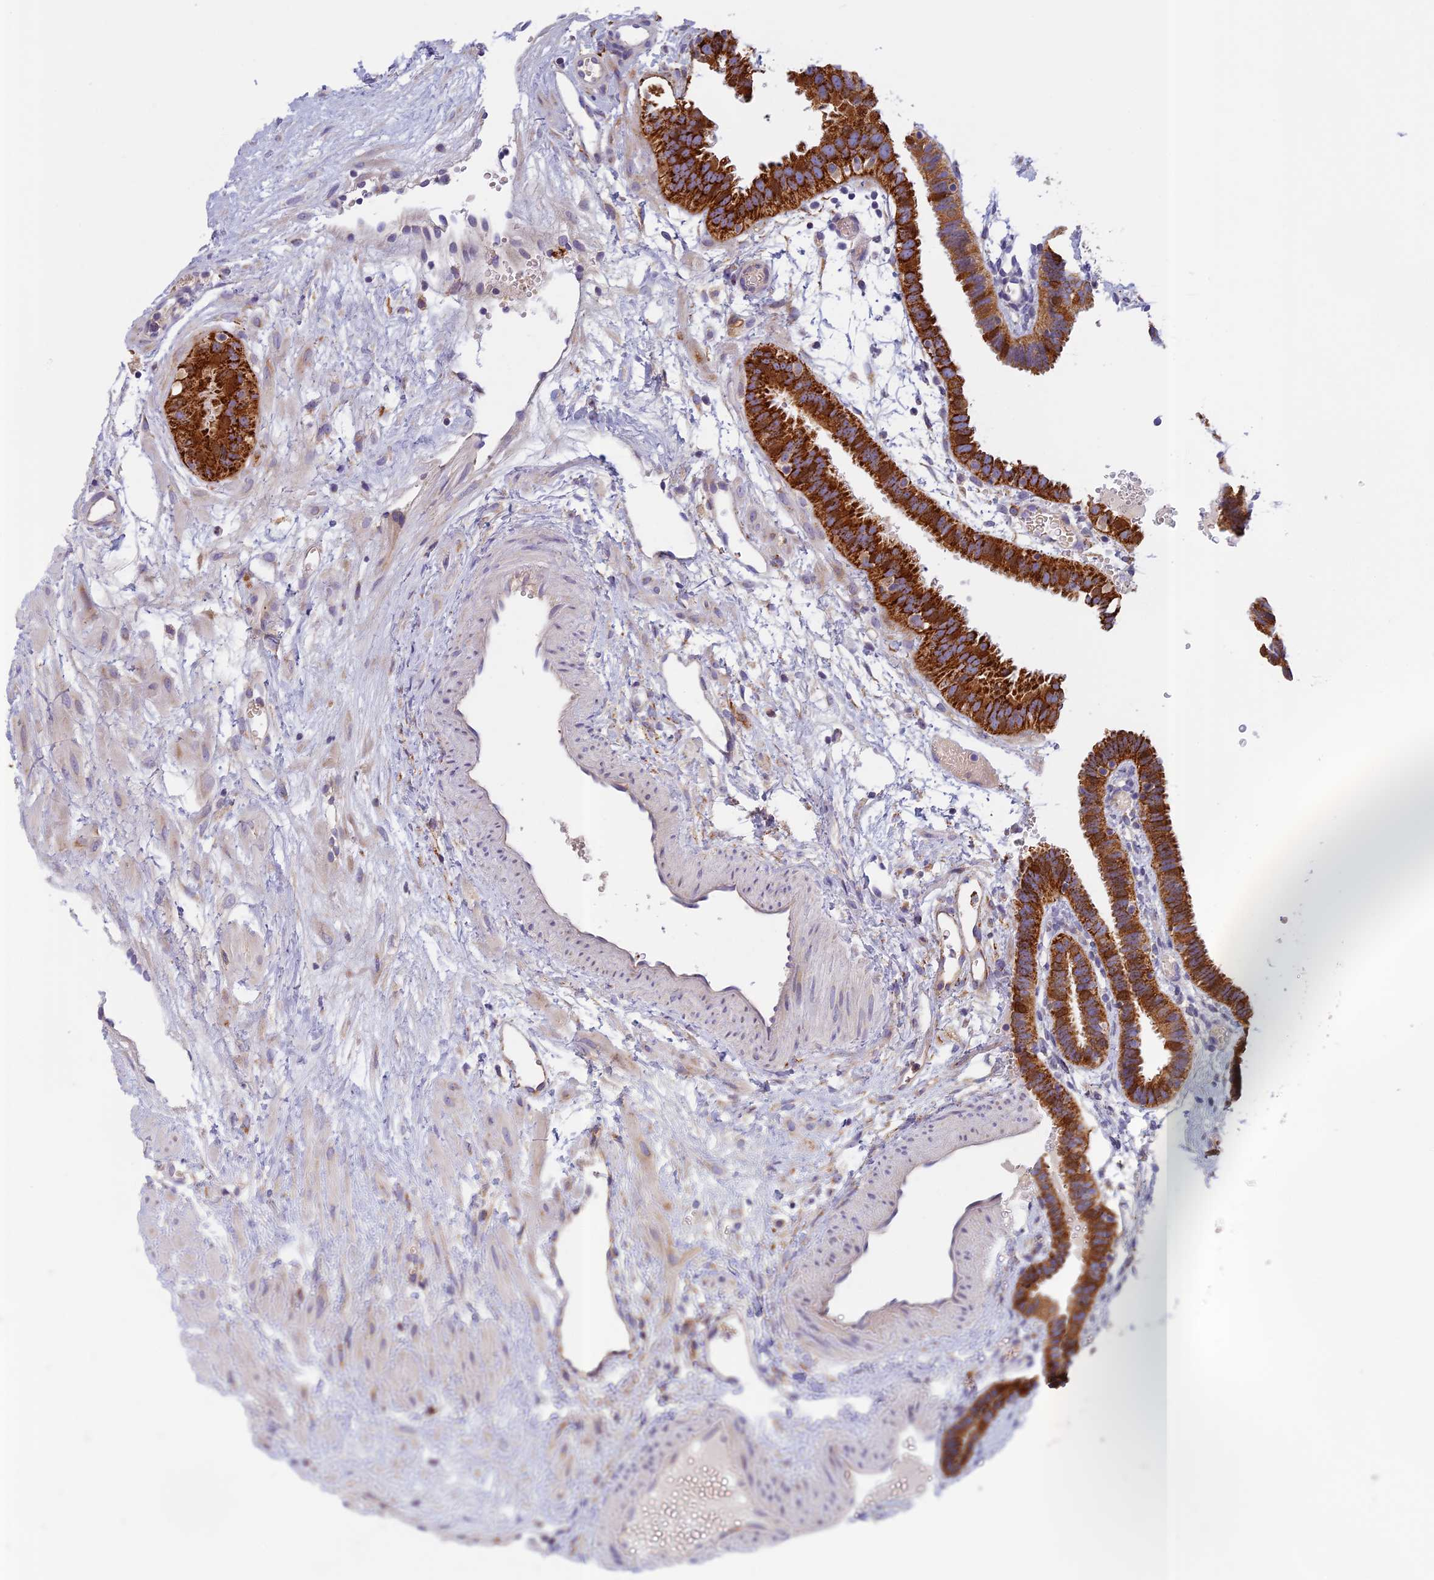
{"staining": {"intensity": "strong", "quantity": ">75%", "location": "cytoplasmic/membranous"}, "tissue": "fallopian tube", "cell_type": "Glandular cells", "image_type": "normal", "snomed": [{"axis": "morphology", "description": "Normal tissue, NOS"}, {"axis": "topography", "description": "Fallopian tube"}], "caption": "Glandular cells display strong cytoplasmic/membranous staining in about >75% of cells in unremarkable fallopian tube. (DAB IHC, brown staining for protein, blue staining for nuclei).", "gene": "SEMA7A", "patient": {"sex": "female", "age": 37}}